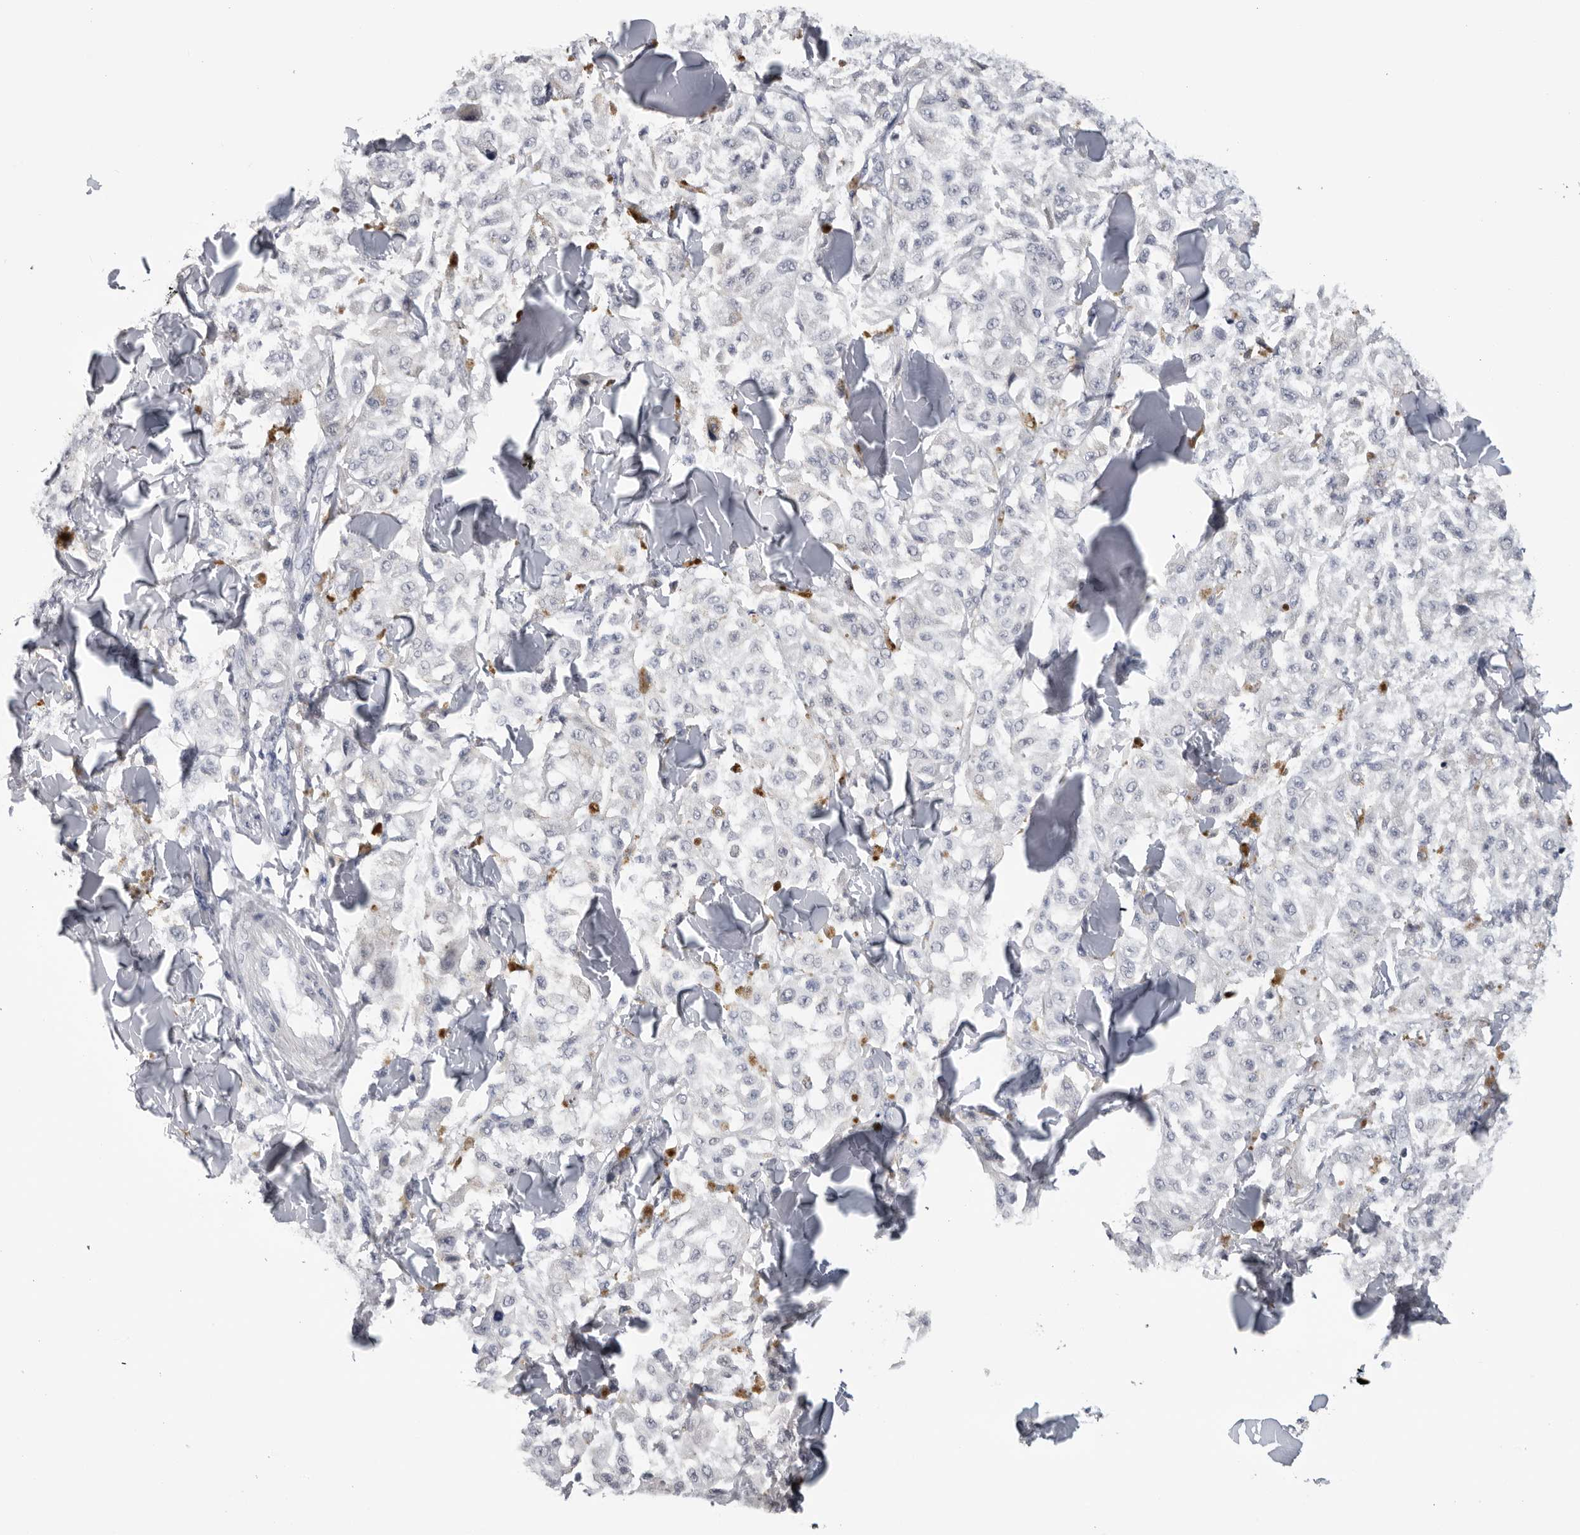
{"staining": {"intensity": "negative", "quantity": "none", "location": "none"}, "tissue": "melanoma", "cell_type": "Tumor cells", "image_type": "cancer", "snomed": [{"axis": "morphology", "description": "Malignant melanoma, NOS"}, {"axis": "topography", "description": "Skin"}], "caption": "The photomicrograph reveals no significant staining in tumor cells of malignant melanoma.", "gene": "ZNF502", "patient": {"sex": "female", "age": 64}}